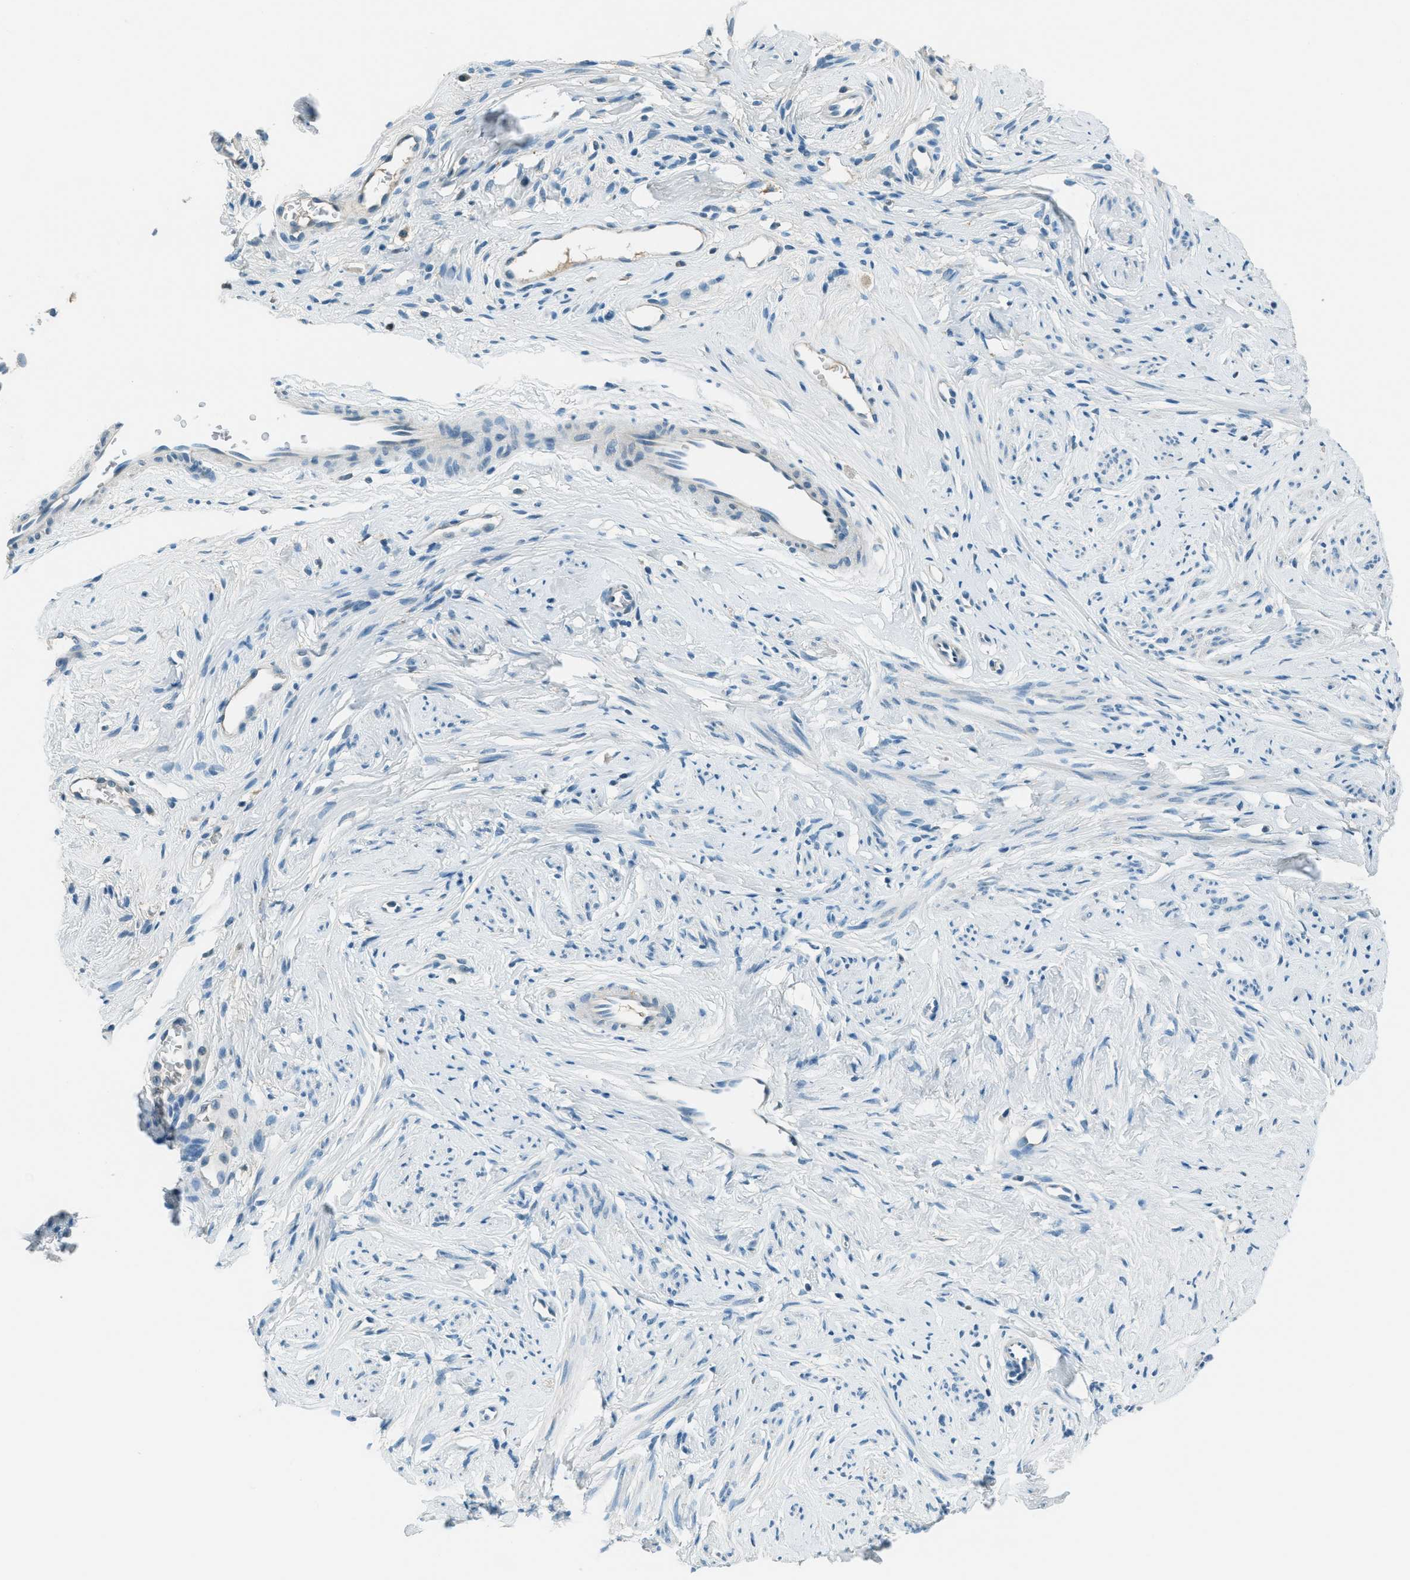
{"staining": {"intensity": "negative", "quantity": "none", "location": "none"}, "tissue": "cervix", "cell_type": "Squamous epithelial cells", "image_type": "normal", "snomed": [{"axis": "morphology", "description": "Normal tissue, NOS"}, {"axis": "topography", "description": "Cervix"}], "caption": "High power microscopy micrograph of an immunohistochemistry micrograph of unremarkable cervix, revealing no significant expression in squamous epithelial cells.", "gene": "MSLN", "patient": {"sex": "female", "age": 77}}